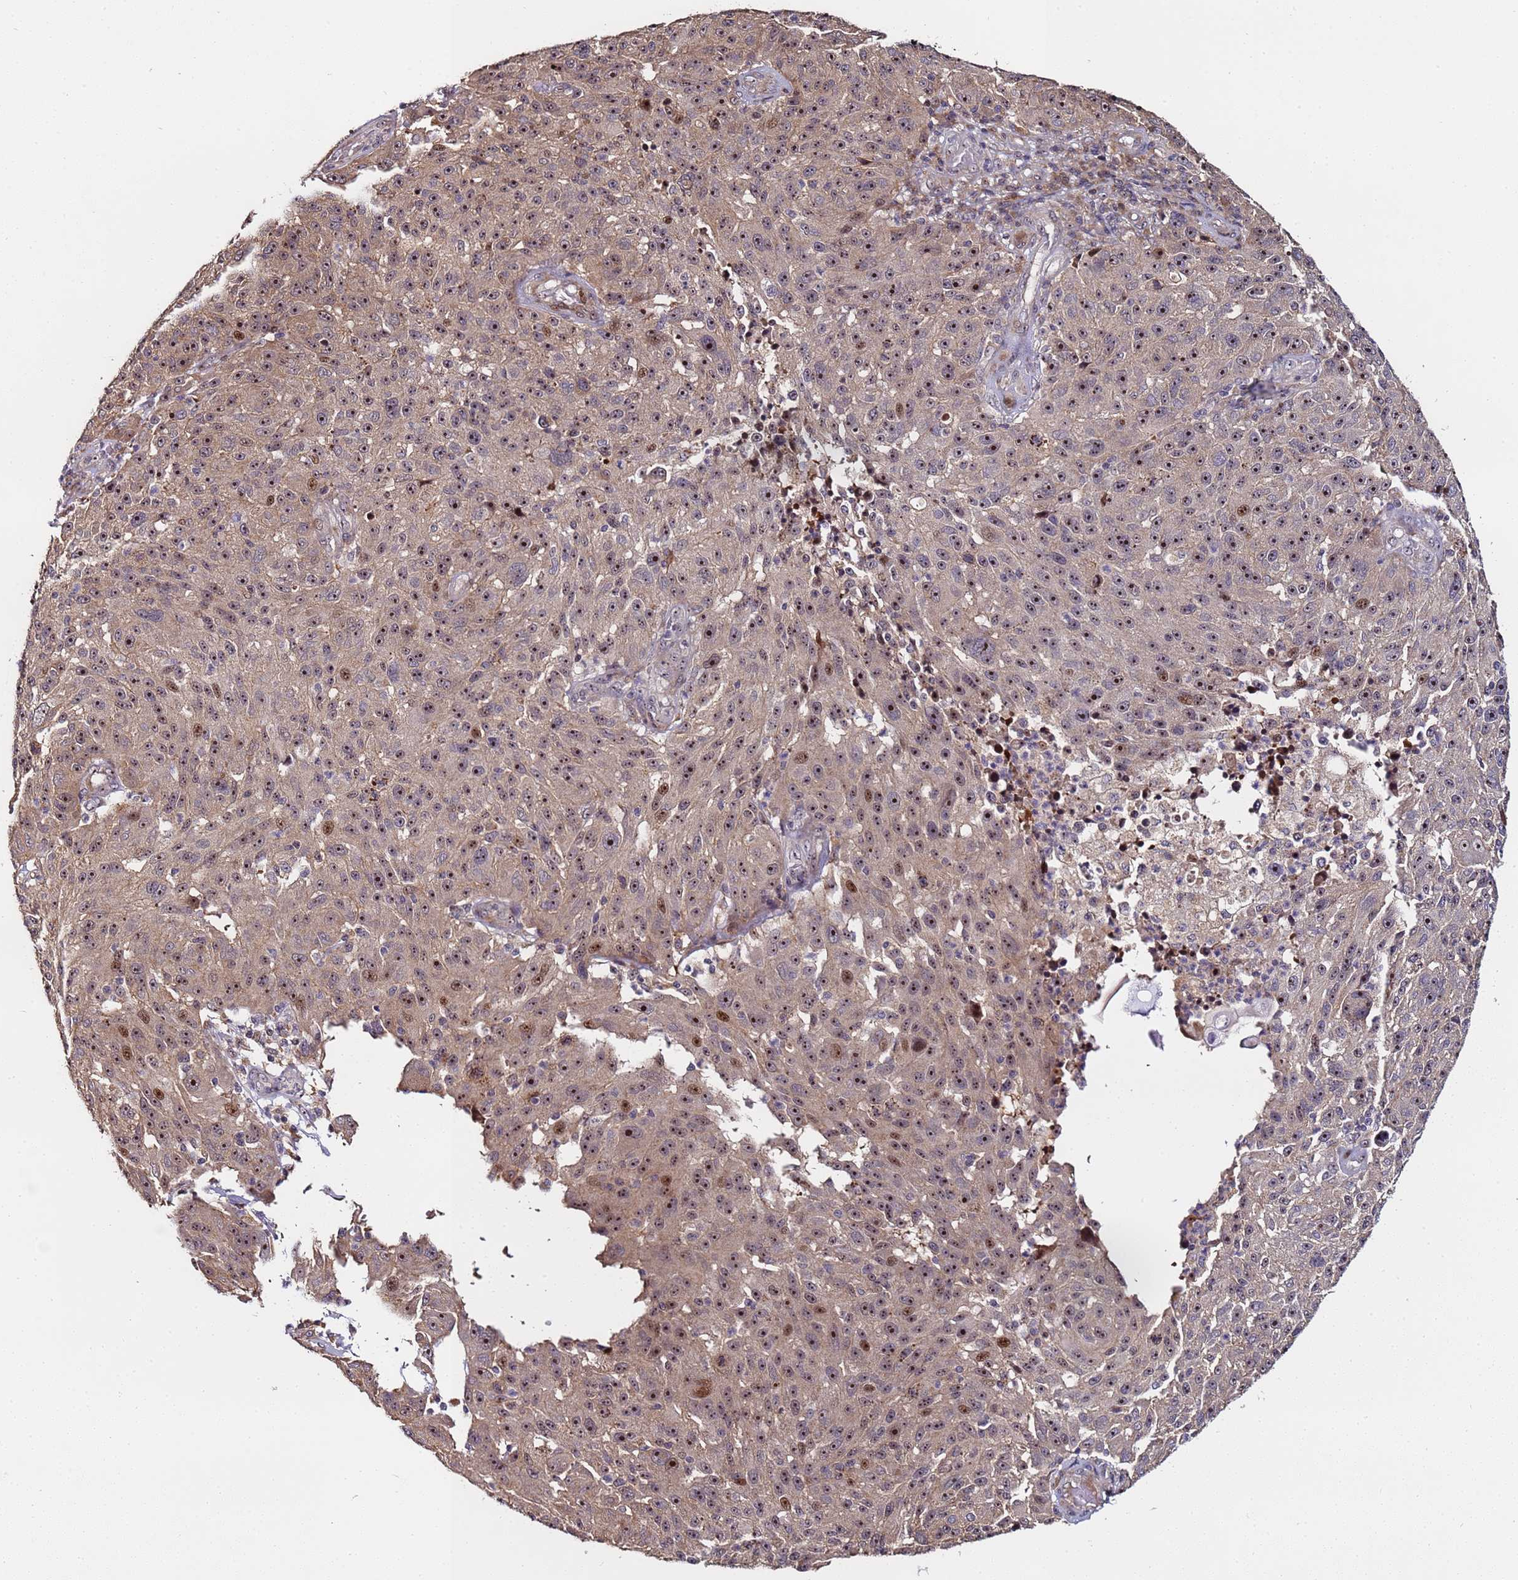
{"staining": {"intensity": "strong", "quantity": ">75%", "location": "nuclear"}, "tissue": "melanoma", "cell_type": "Tumor cells", "image_type": "cancer", "snomed": [{"axis": "morphology", "description": "Malignant melanoma, NOS"}, {"axis": "topography", "description": "Skin"}], "caption": "Tumor cells exhibit high levels of strong nuclear staining in approximately >75% of cells in melanoma.", "gene": "KRI1", "patient": {"sex": "male", "age": 53}}